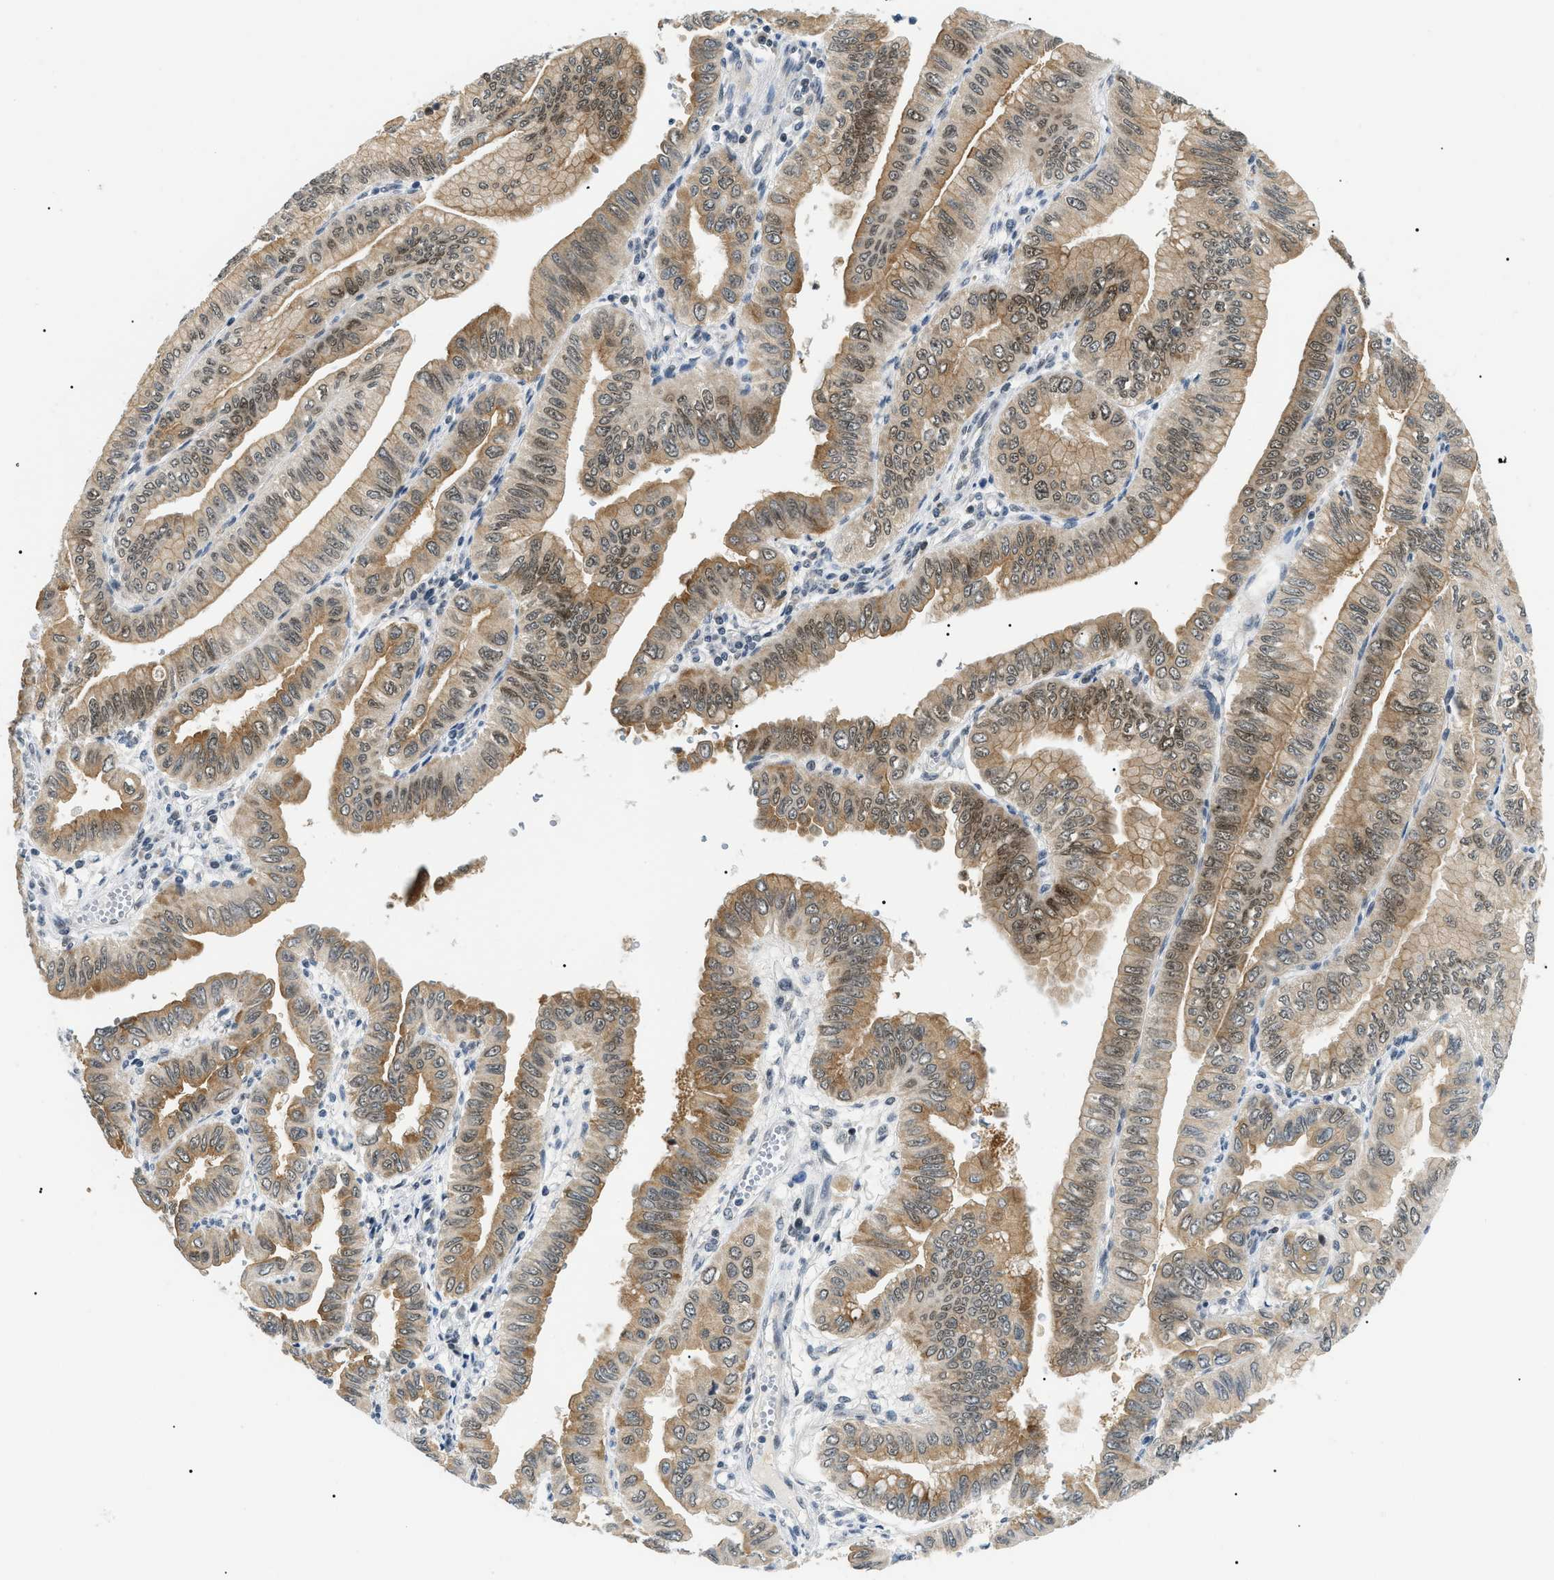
{"staining": {"intensity": "strong", "quantity": ">75%", "location": "cytoplasmic/membranous,nuclear"}, "tissue": "pancreatic cancer", "cell_type": "Tumor cells", "image_type": "cancer", "snomed": [{"axis": "morphology", "description": "Normal tissue, NOS"}, {"axis": "topography", "description": "Lymph node"}], "caption": "Pancreatic cancer stained for a protein demonstrates strong cytoplasmic/membranous and nuclear positivity in tumor cells. Immunohistochemistry (ihc) stains the protein in brown and the nuclei are stained blue.", "gene": "RBM15", "patient": {"sex": "male", "age": 50}}